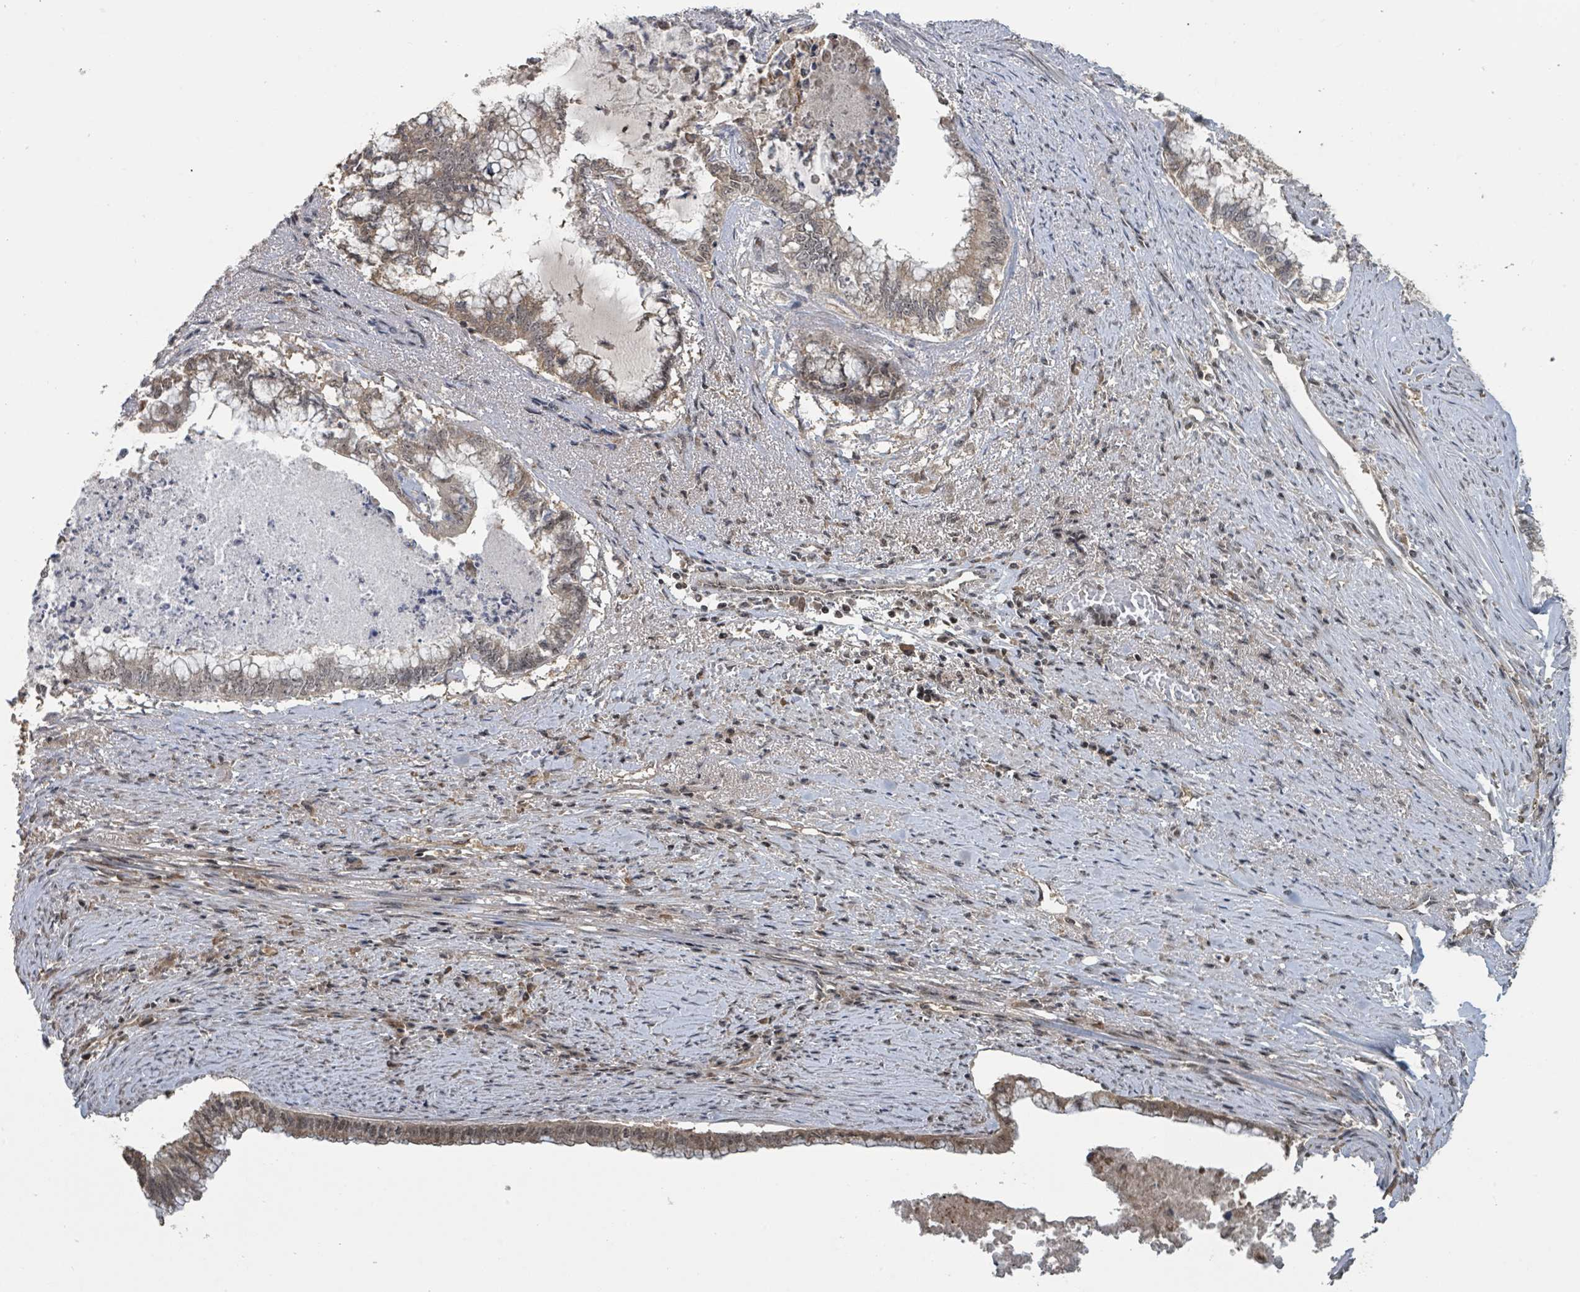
{"staining": {"intensity": "moderate", "quantity": "25%-75%", "location": "cytoplasmic/membranous"}, "tissue": "endometrial cancer", "cell_type": "Tumor cells", "image_type": "cancer", "snomed": [{"axis": "morphology", "description": "Adenocarcinoma, NOS"}, {"axis": "topography", "description": "Endometrium"}], "caption": "Tumor cells exhibit medium levels of moderate cytoplasmic/membranous expression in approximately 25%-75% of cells in human adenocarcinoma (endometrial). Immunohistochemistry stains the protein of interest in brown and the nuclei are stained blue.", "gene": "ZBTB14", "patient": {"sex": "female", "age": 79}}